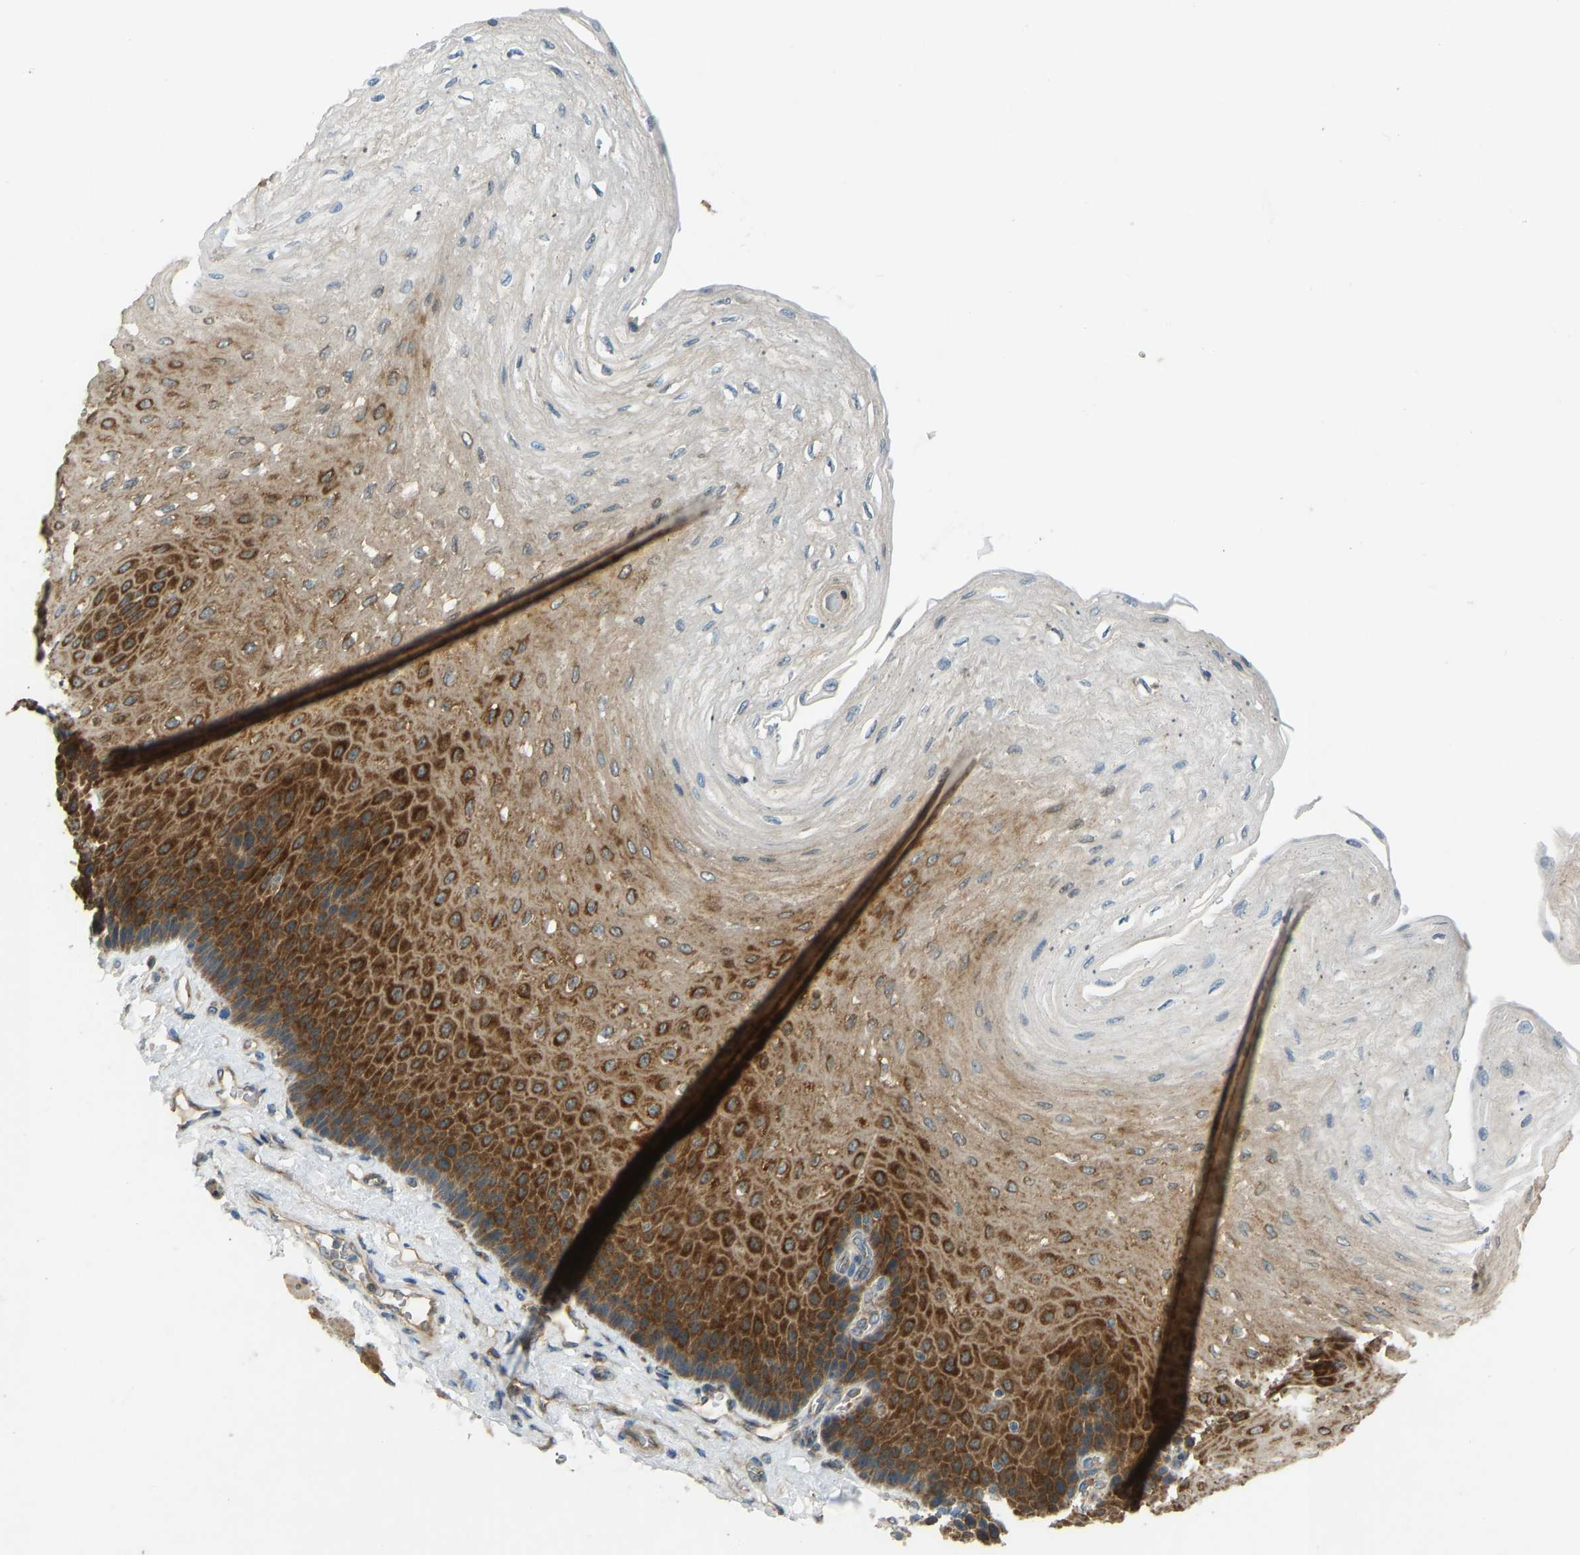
{"staining": {"intensity": "strong", "quantity": ">75%", "location": "cytoplasmic/membranous"}, "tissue": "esophagus", "cell_type": "Squamous epithelial cells", "image_type": "normal", "snomed": [{"axis": "morphology", "description": "Normal tissue, NOS"}, {"axis": "topography", "description": "Esophagus"}], "caption": "Squamous epithelial cells display strong cytoplasmic/membranous positivity in about >75% of cells in normal esophagus. The protein of interest is shown in brown color, while the nuclei are stained blue.", "gene": "STAU2", "patient": {"sex": "female", "age": 72}}